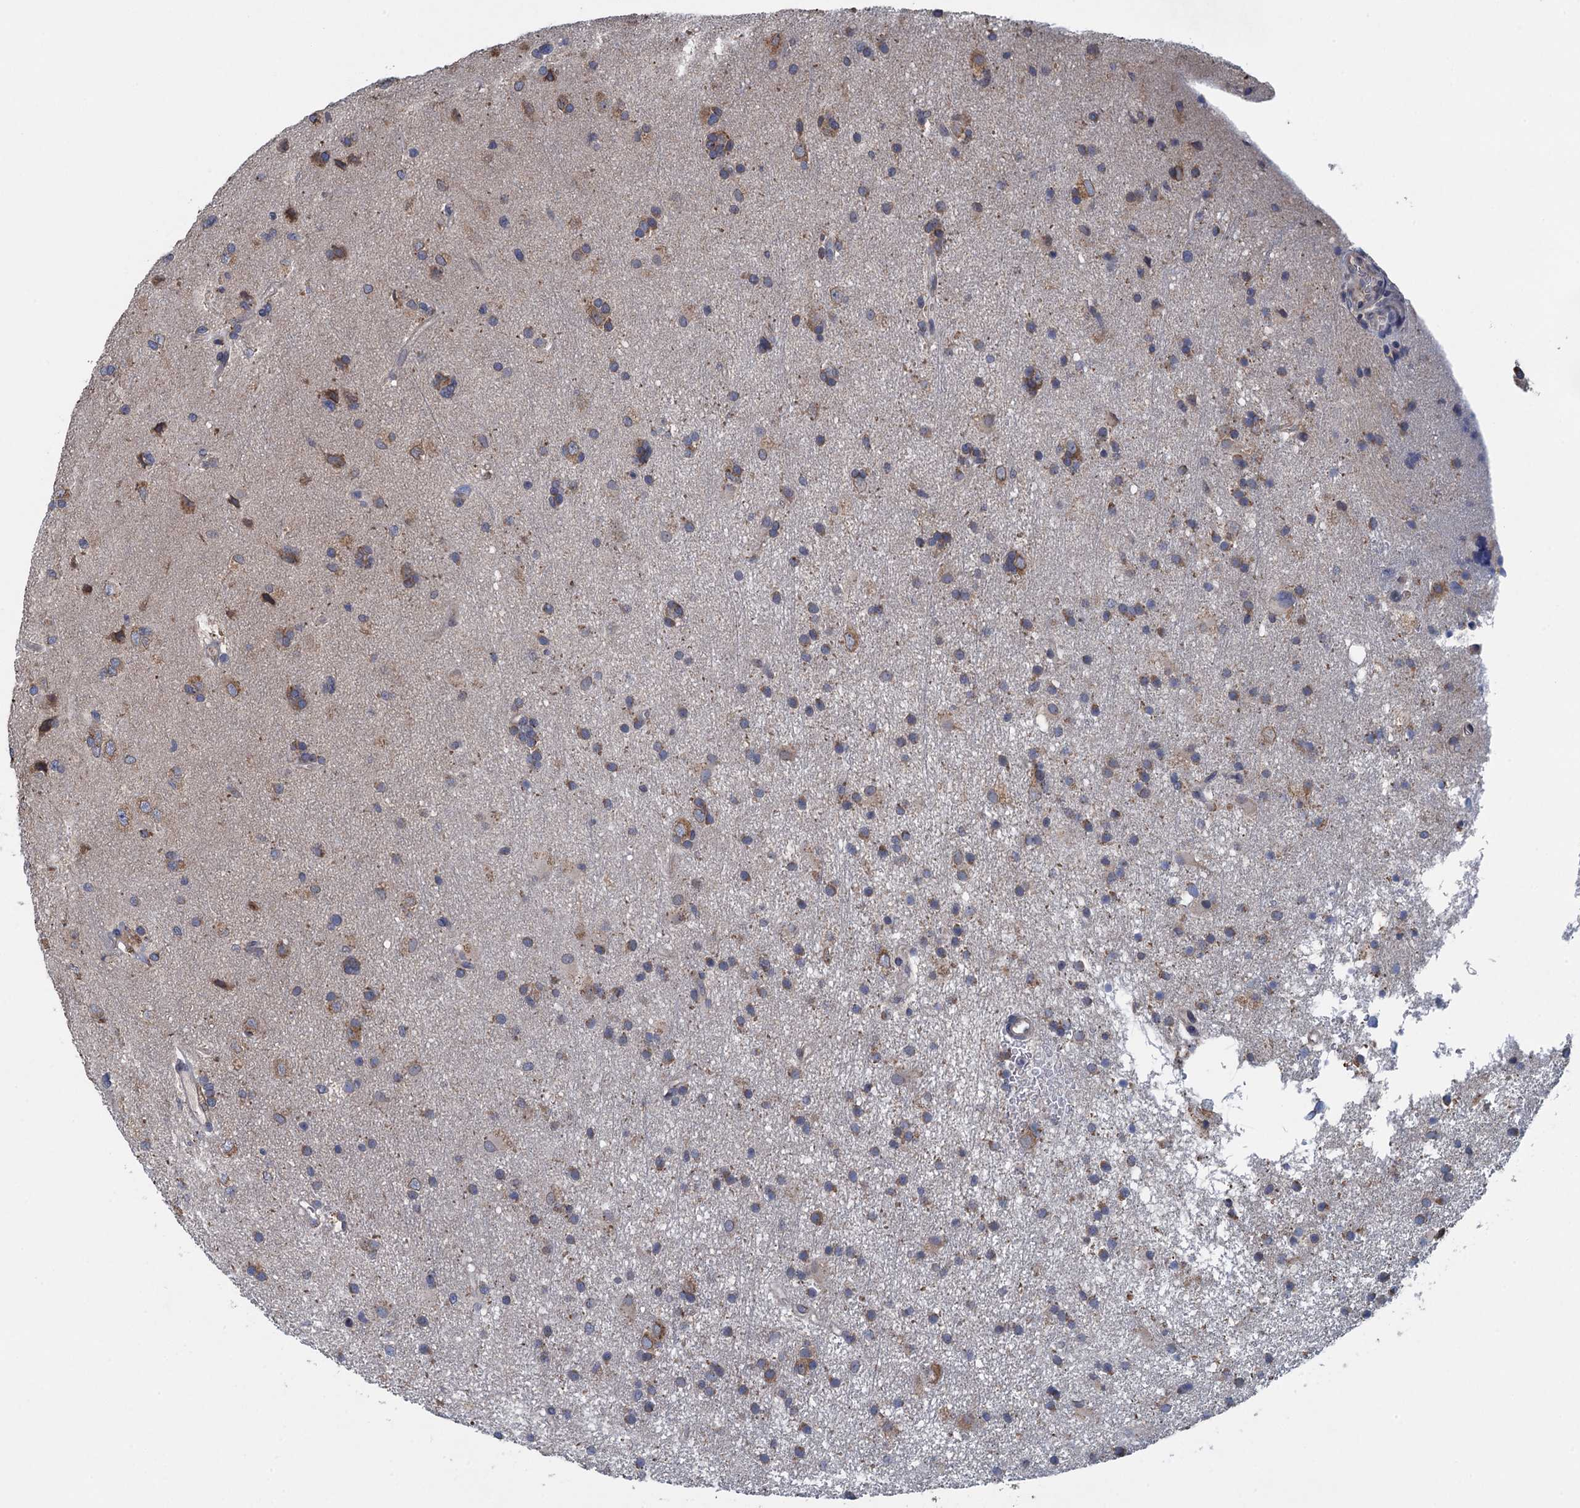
{"staining": {"intensity": "moderate", "quantity": "25%-75%", "location": "cytoplasmic/membranous"}, "tissue": "glioma", "cell_type": "Tumor cells", "image_type": "cancer", "snomed": [{"axis": "morphology", "description": "Glioma, malignant, High grade"}, {"axis": "topography", "description": "Brain"}], "caption": "Tumor cells reveal moderate cytoplasmic/membranous staining in approximately 25%-75% of cells in glioma.", "gene": "CTU2", "patient": {"sex": "male", "age": 77}}